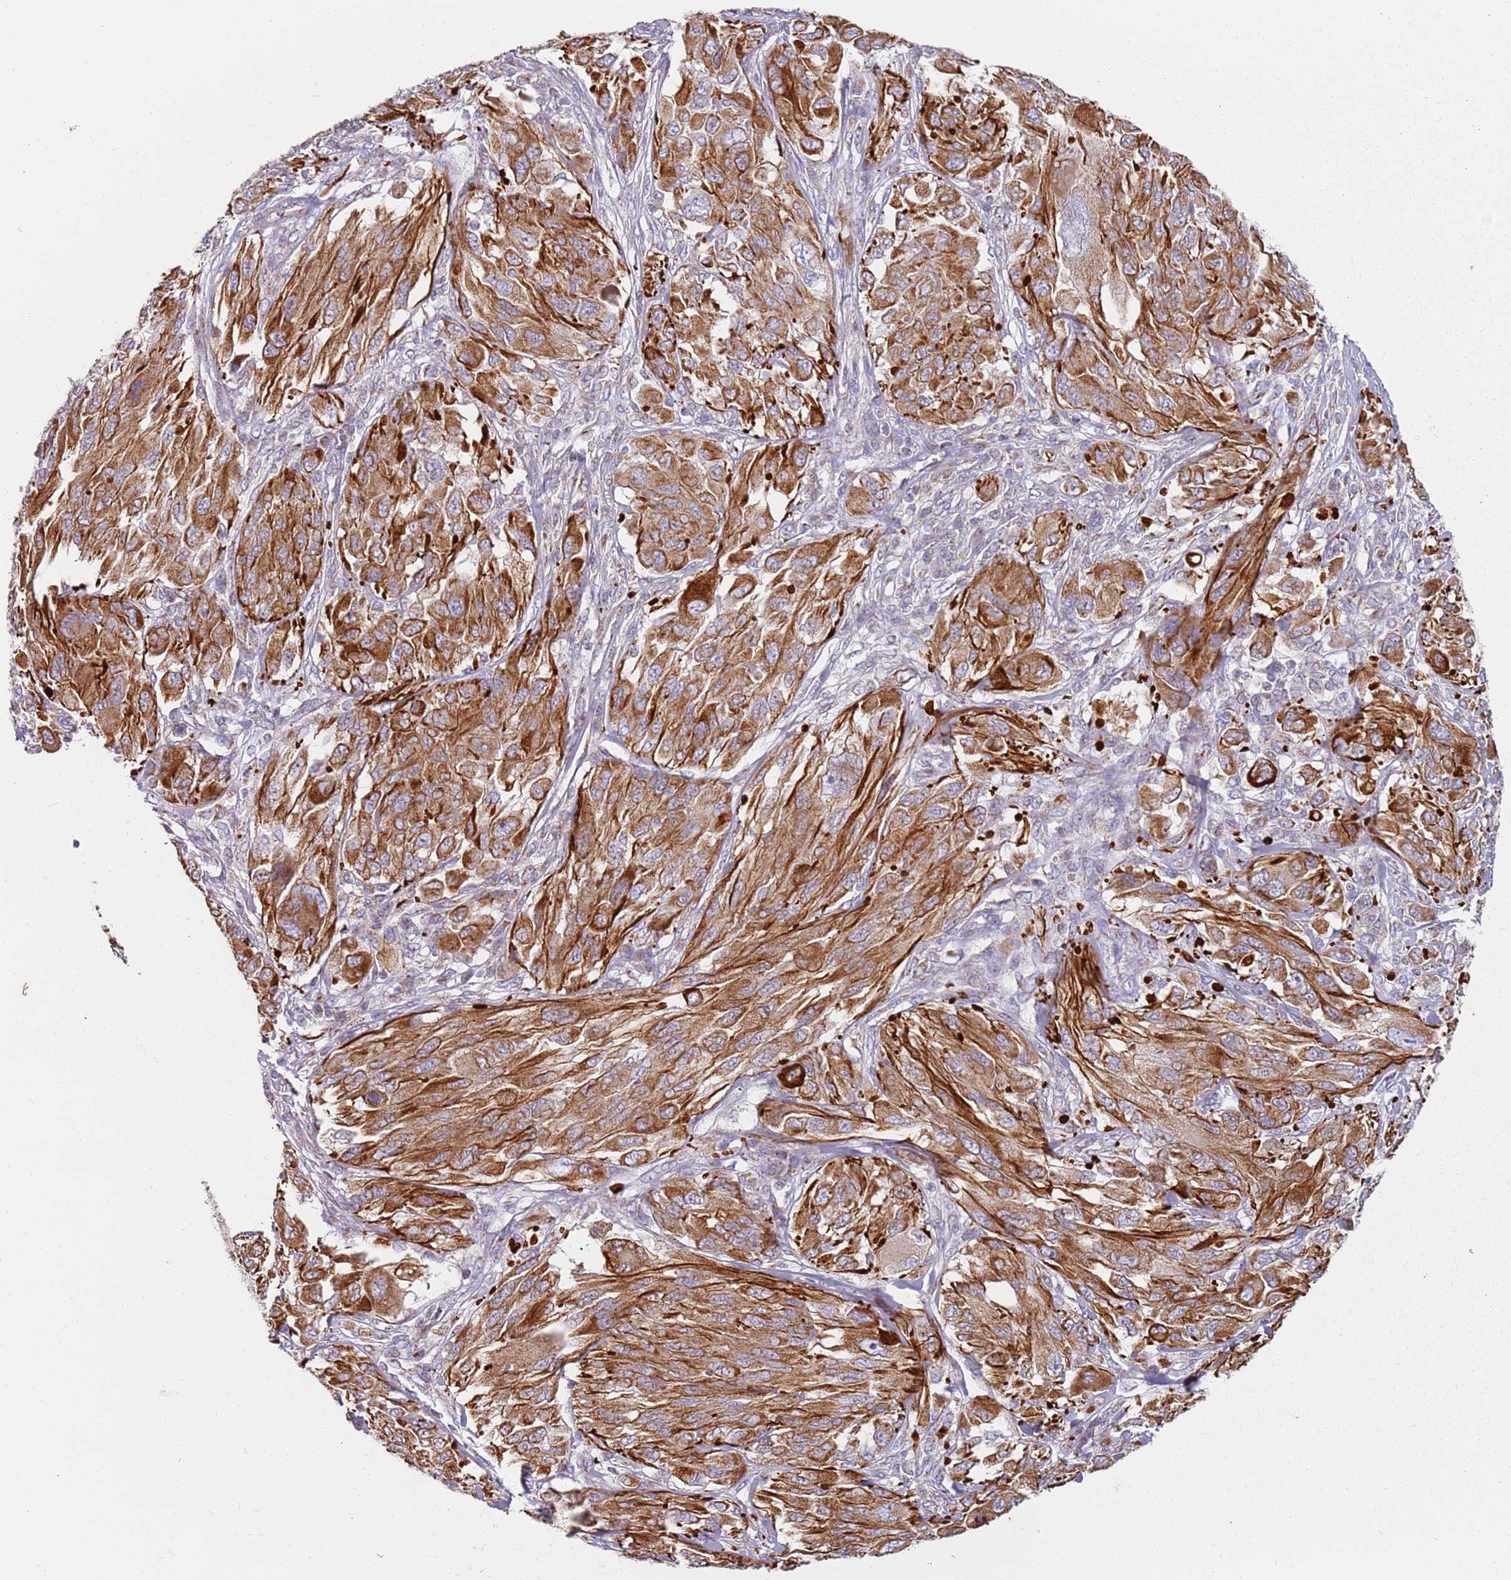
{"staining": {"intensity": "strong", "quantity": ">75%", "location": "cytoplasmic/membranous"}, "tissue": "melanoma", "cell_type": "Tumor cells", "image_type": "cancer", "snomed": [{"axis": "morphology", "description": "Malignant melanoma, NOS"}, {"axis": "topography", "description": "Skin"}], "caption": "Strong cytoplasmic/membranous staining for a protein is identified in about >75% of tumor cells of melanoma using IHC.", "gene": "ALS2", "patient": {"sex": "female", "age": 91}}